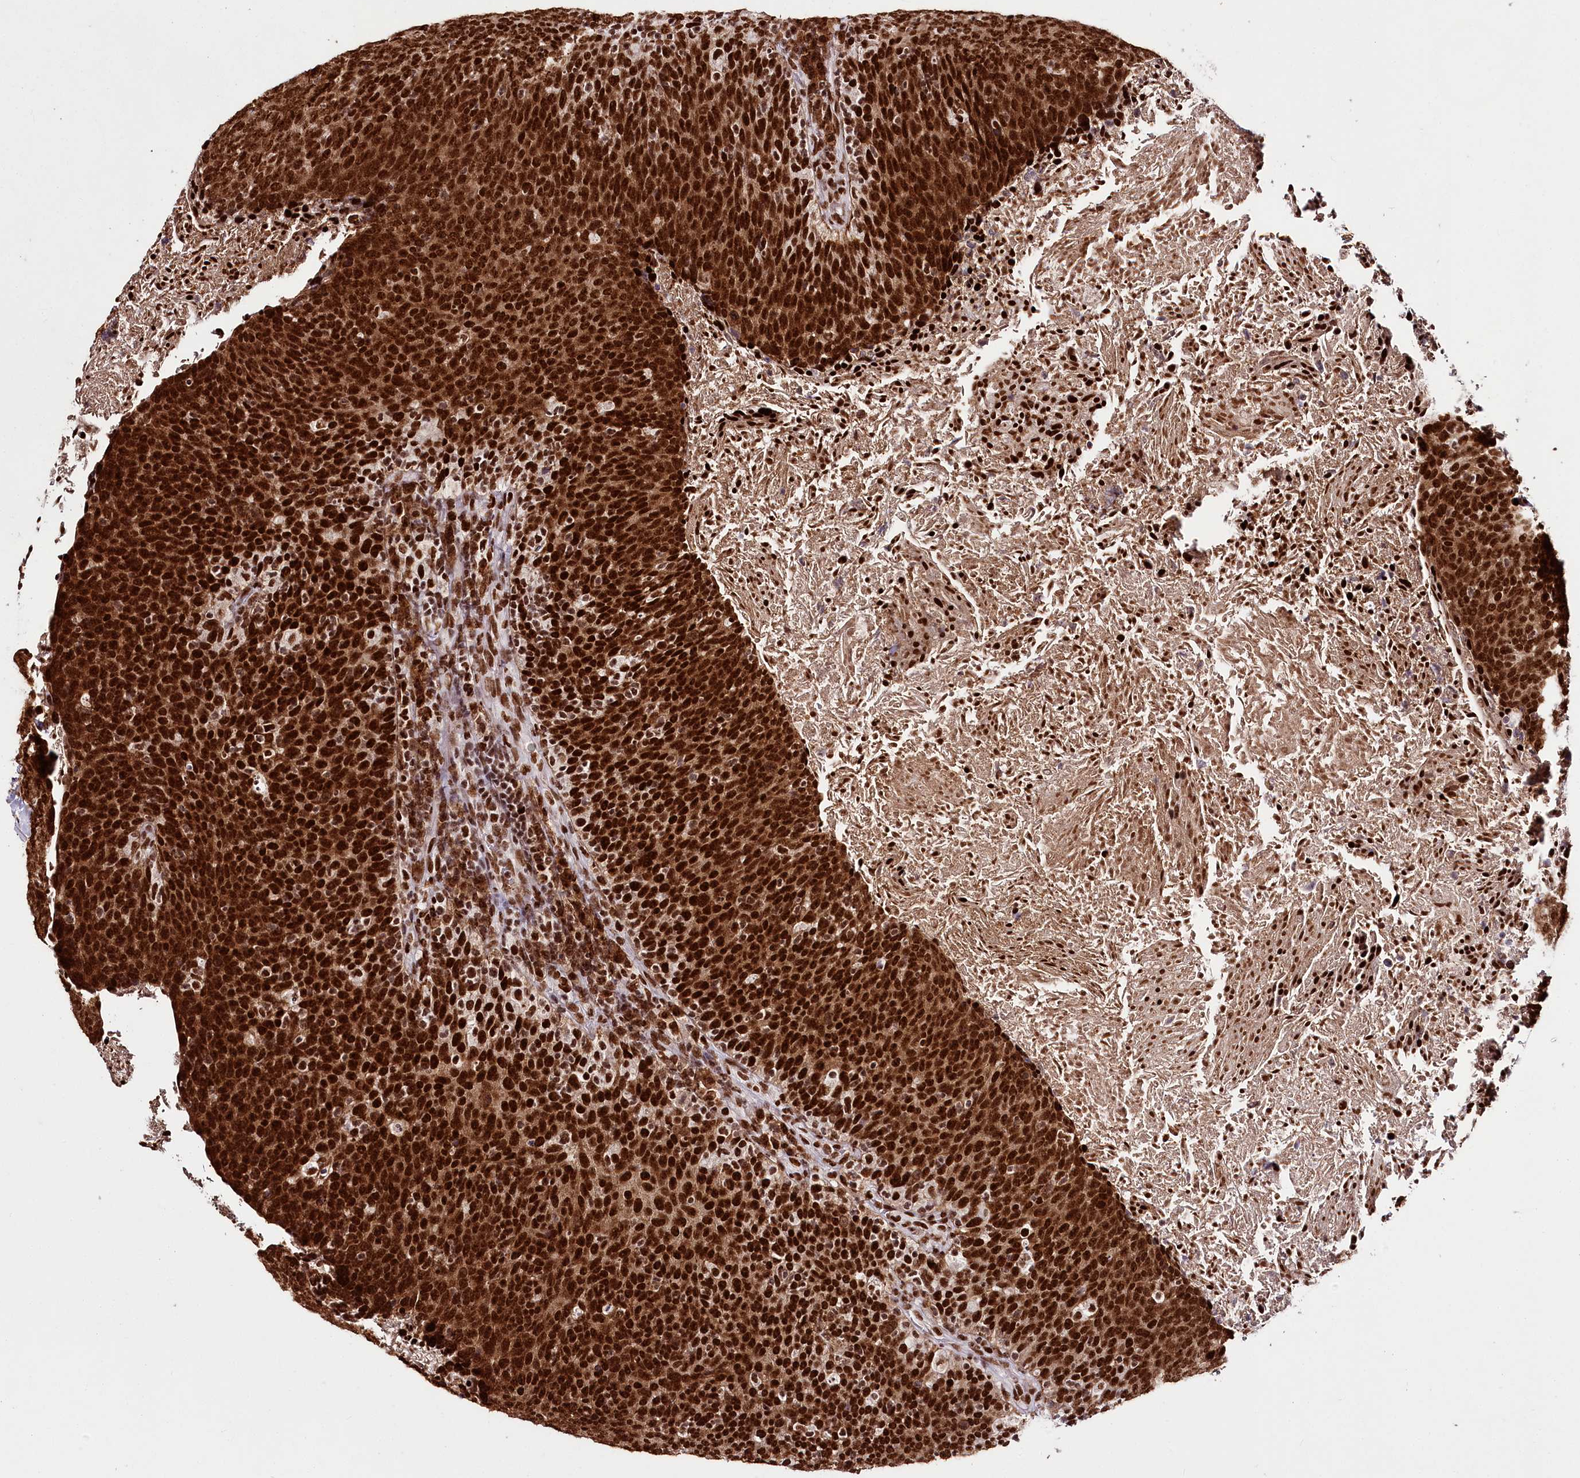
{"staining": {"intensity": "strong", "quantity": ">75%", "location": "nuclear"}, "tissue": "head and neck cancer", "cell_type": "Tumor cells", "image_type": "cancer", "snomed": [{"axis": "morphology", "description": "Squamous cell carcinoma, NOS"}, {"axis": "morphology", "description": "Squamous cell carcinoma, metastatic, NOS"}, {"axis": "topography", "description": "Lymph node"}, {"axis": "topography", "description": "Head-Neck"}], "caption": "IHC of head and neck squamous cell carcinoma shows high levels of strong nuclear expression in about >75% of tumor cells.", "gene": "SMARCE1", "patient": {"sex": "male", "age": 62}}